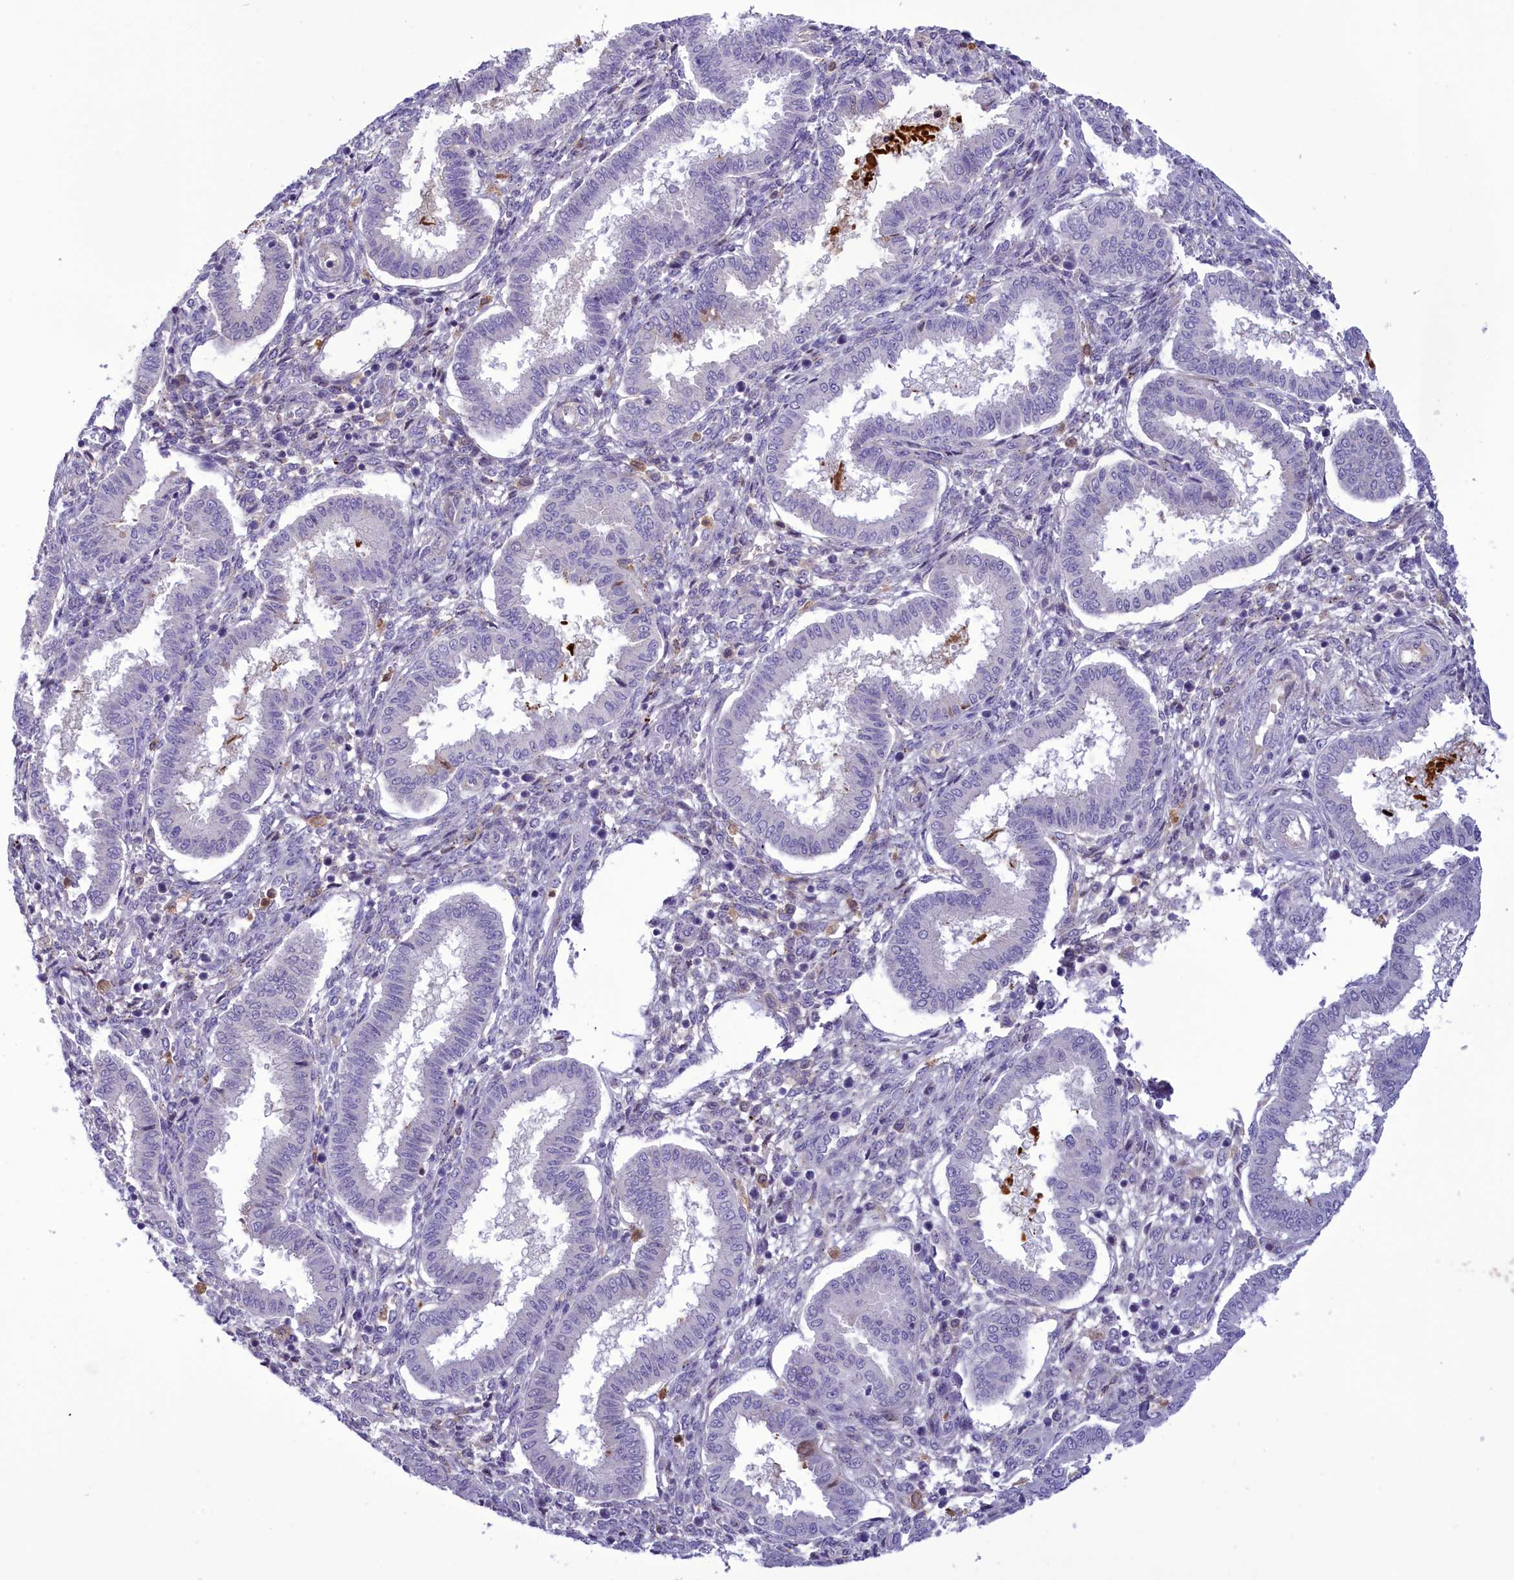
{"staining": {"intensity": "negative", "quantity": "none", "location": "none"}, "tissue": "endometrium", "cell_type": "Cells in endometrial stroma", "image_type": "normal", "snomed": [{"axis": "morphology", "description": "Normal tissue, NOS"}, {"axis": "topography", "description": "Endometrium"}], "caption": "Immunohistochemistry (IHC) of unremarkable human endometrium shows no staining in cells in endometrial stroma.", "gene": "FAM149B1", "patient": {"sex": "female", "age": 24}}